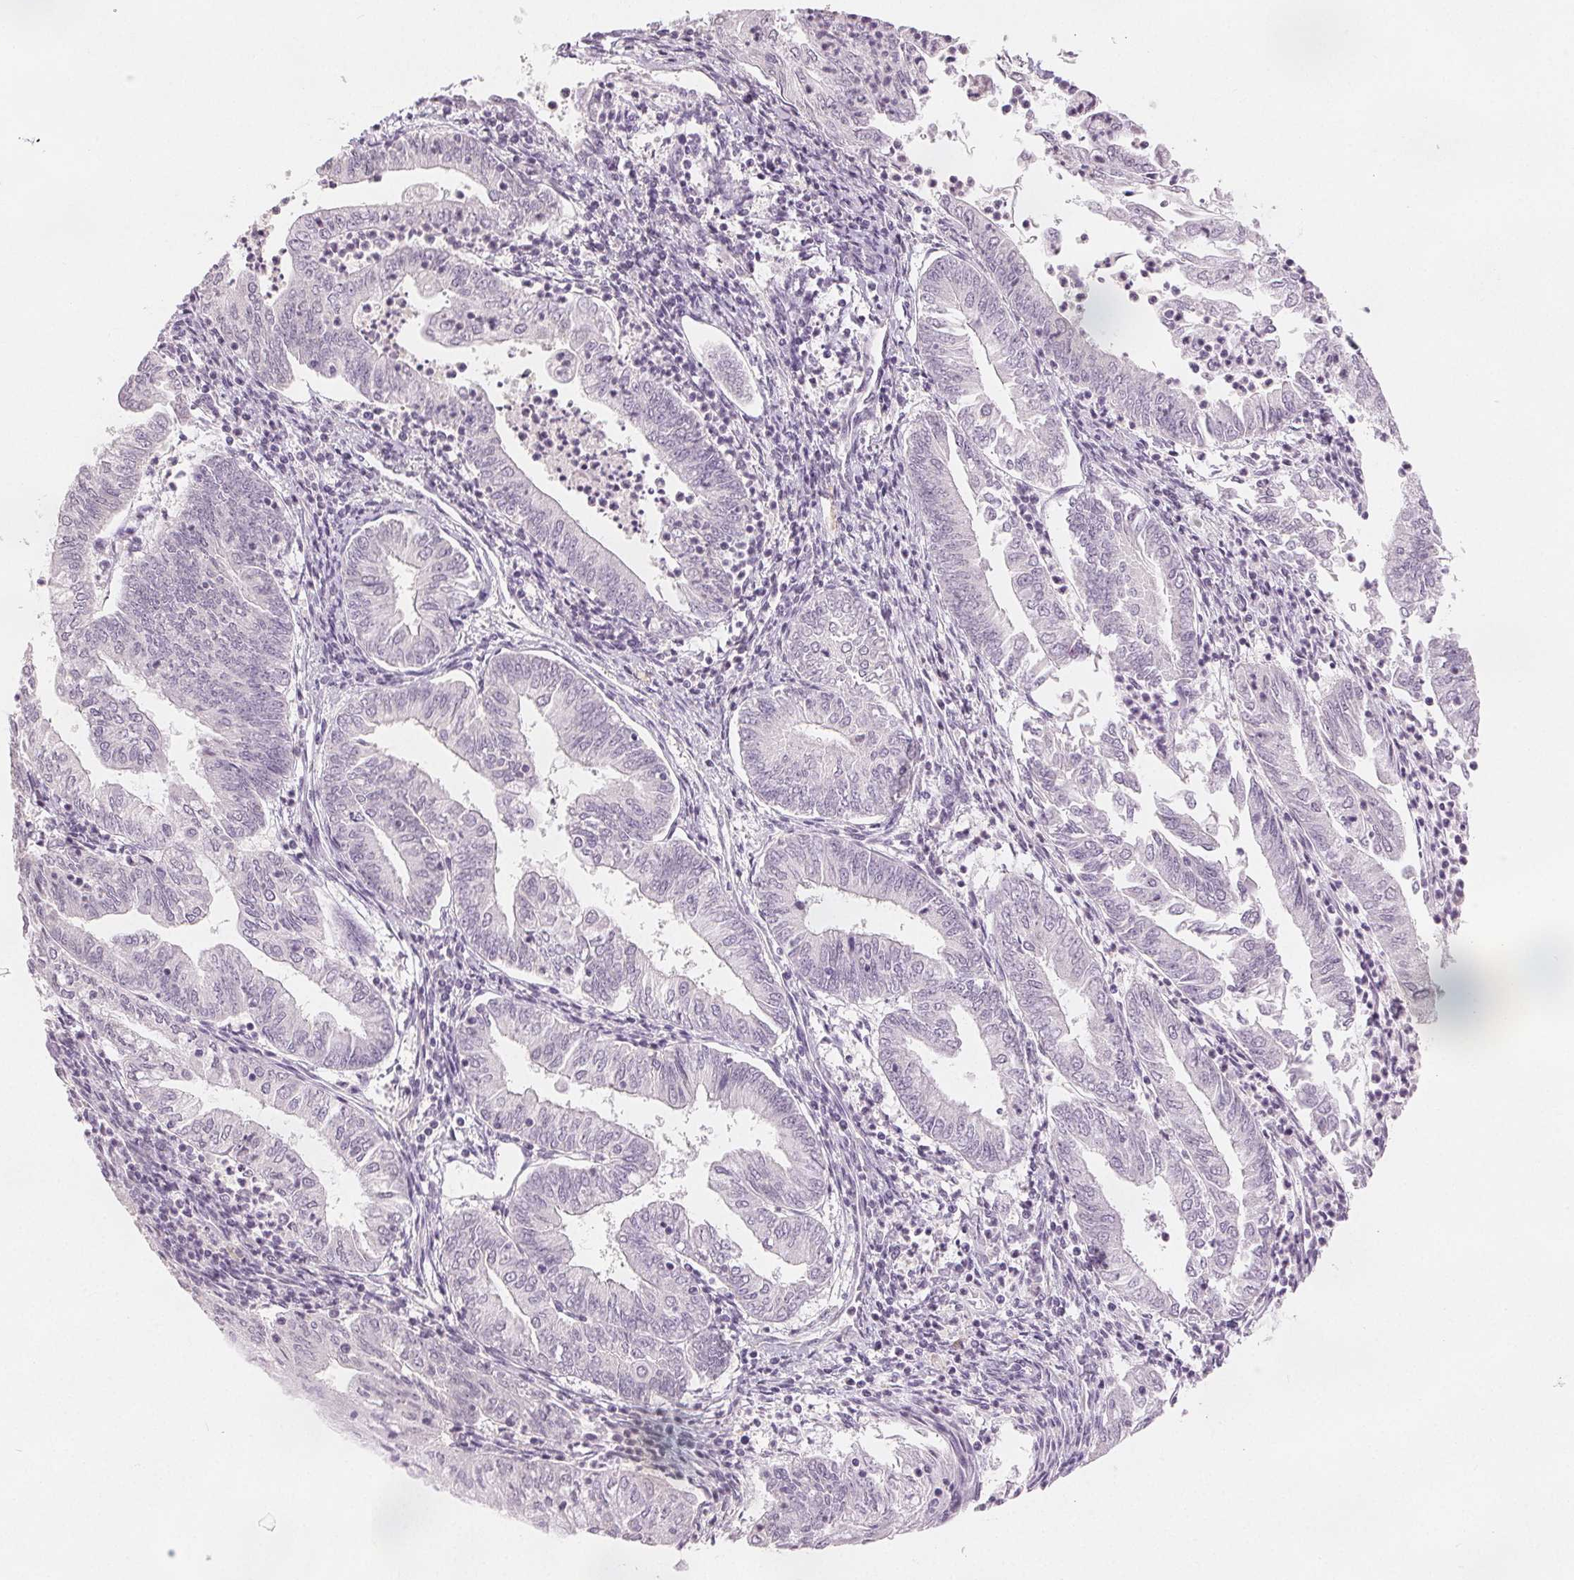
{"staining": {"intensity": "negative", "quantity": "none", "location": "none"}, "tissue": "endometrial cancer", "cell_type": "Tumor cells", "image_type": "cancer", "snomed": [{"axis": "morphology", "description": "Adenocarcinoma, NOS"}, {"axis": "topography", "description": "Endometrium"}], "caption": "Immunohistochemistry (IHC) histopathology image of neoplastic tissue: adenocarcinoma (endometrial) stained with DAB (3,3'-diaminobenzidine) demonstrates no significant protein positivity in tumor cells. (DAB (3,3'-diaminobenzidine) immunohistochemistry (IHC) with hematoxylin counter stain).", "gene": "SLC27A5", "patient": {"sex": "female", "age": 55}}